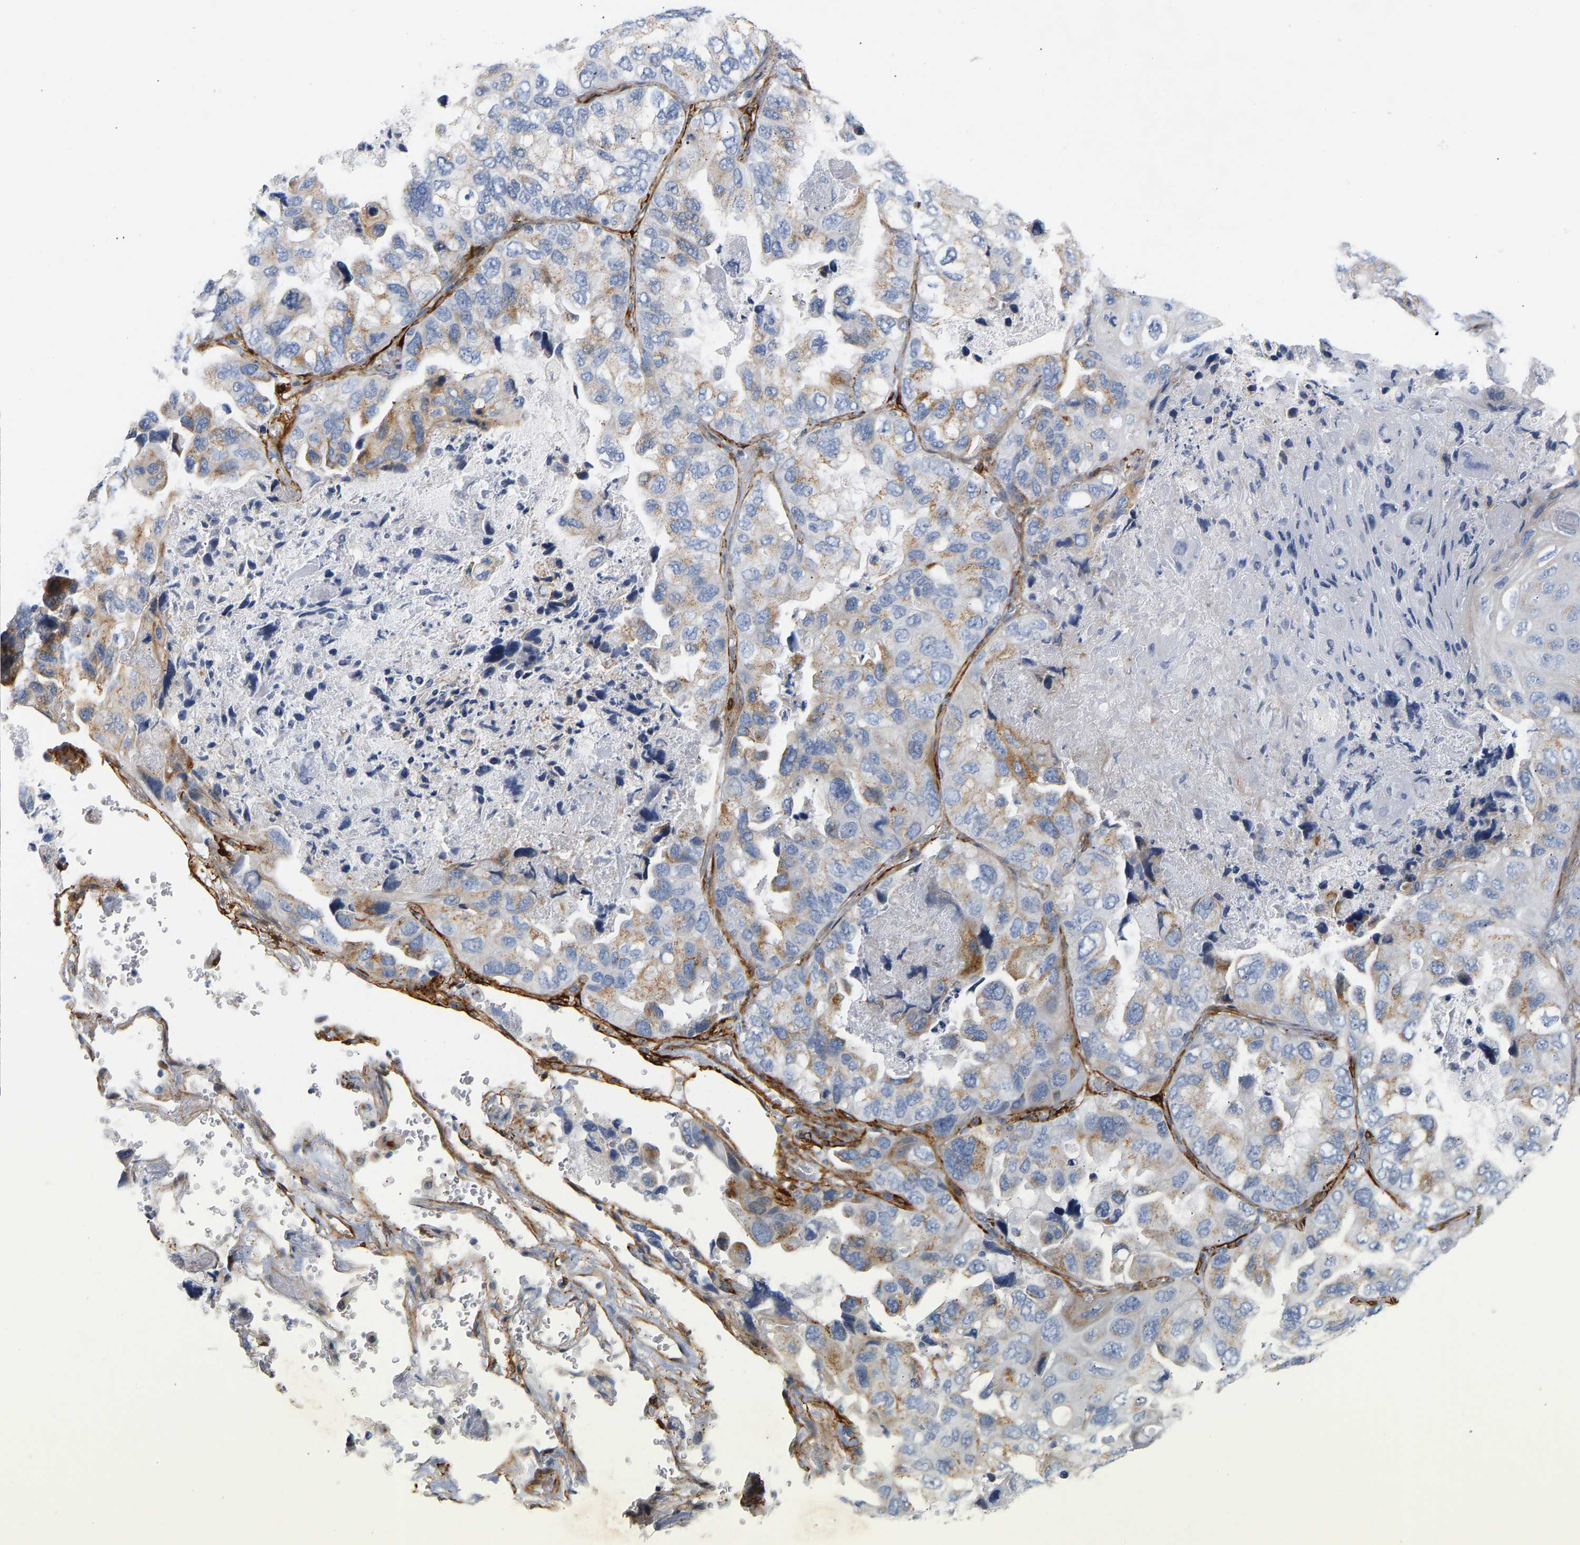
{"staining": {"intensity": "moderate", "quantity": "25%-75%", "location": "cytoplasmic/membranous"}, "tissue": "lung cancer", "cell_type": "Tumor cells", "image_type": "cancer", "snomed": [{"axis": "morphology", "description": "Squamous cell carcinoma, NOS"}, {"axis": "topography", "description": "Lung"}], "caption": "Squamous cell carcinoma (lung) tissue reveals moderate cytoplasmic/membranous expression in about 25%-75% of tumor cells The protein of interest is stained brown, and the nuclei are stained in blue (DAB (3,3'-diaminobenzidine) IHC with brightfield microscopy, high magnification).", "gene": "SLC30A7", "patient": {"sex": "female", "age": 73}}